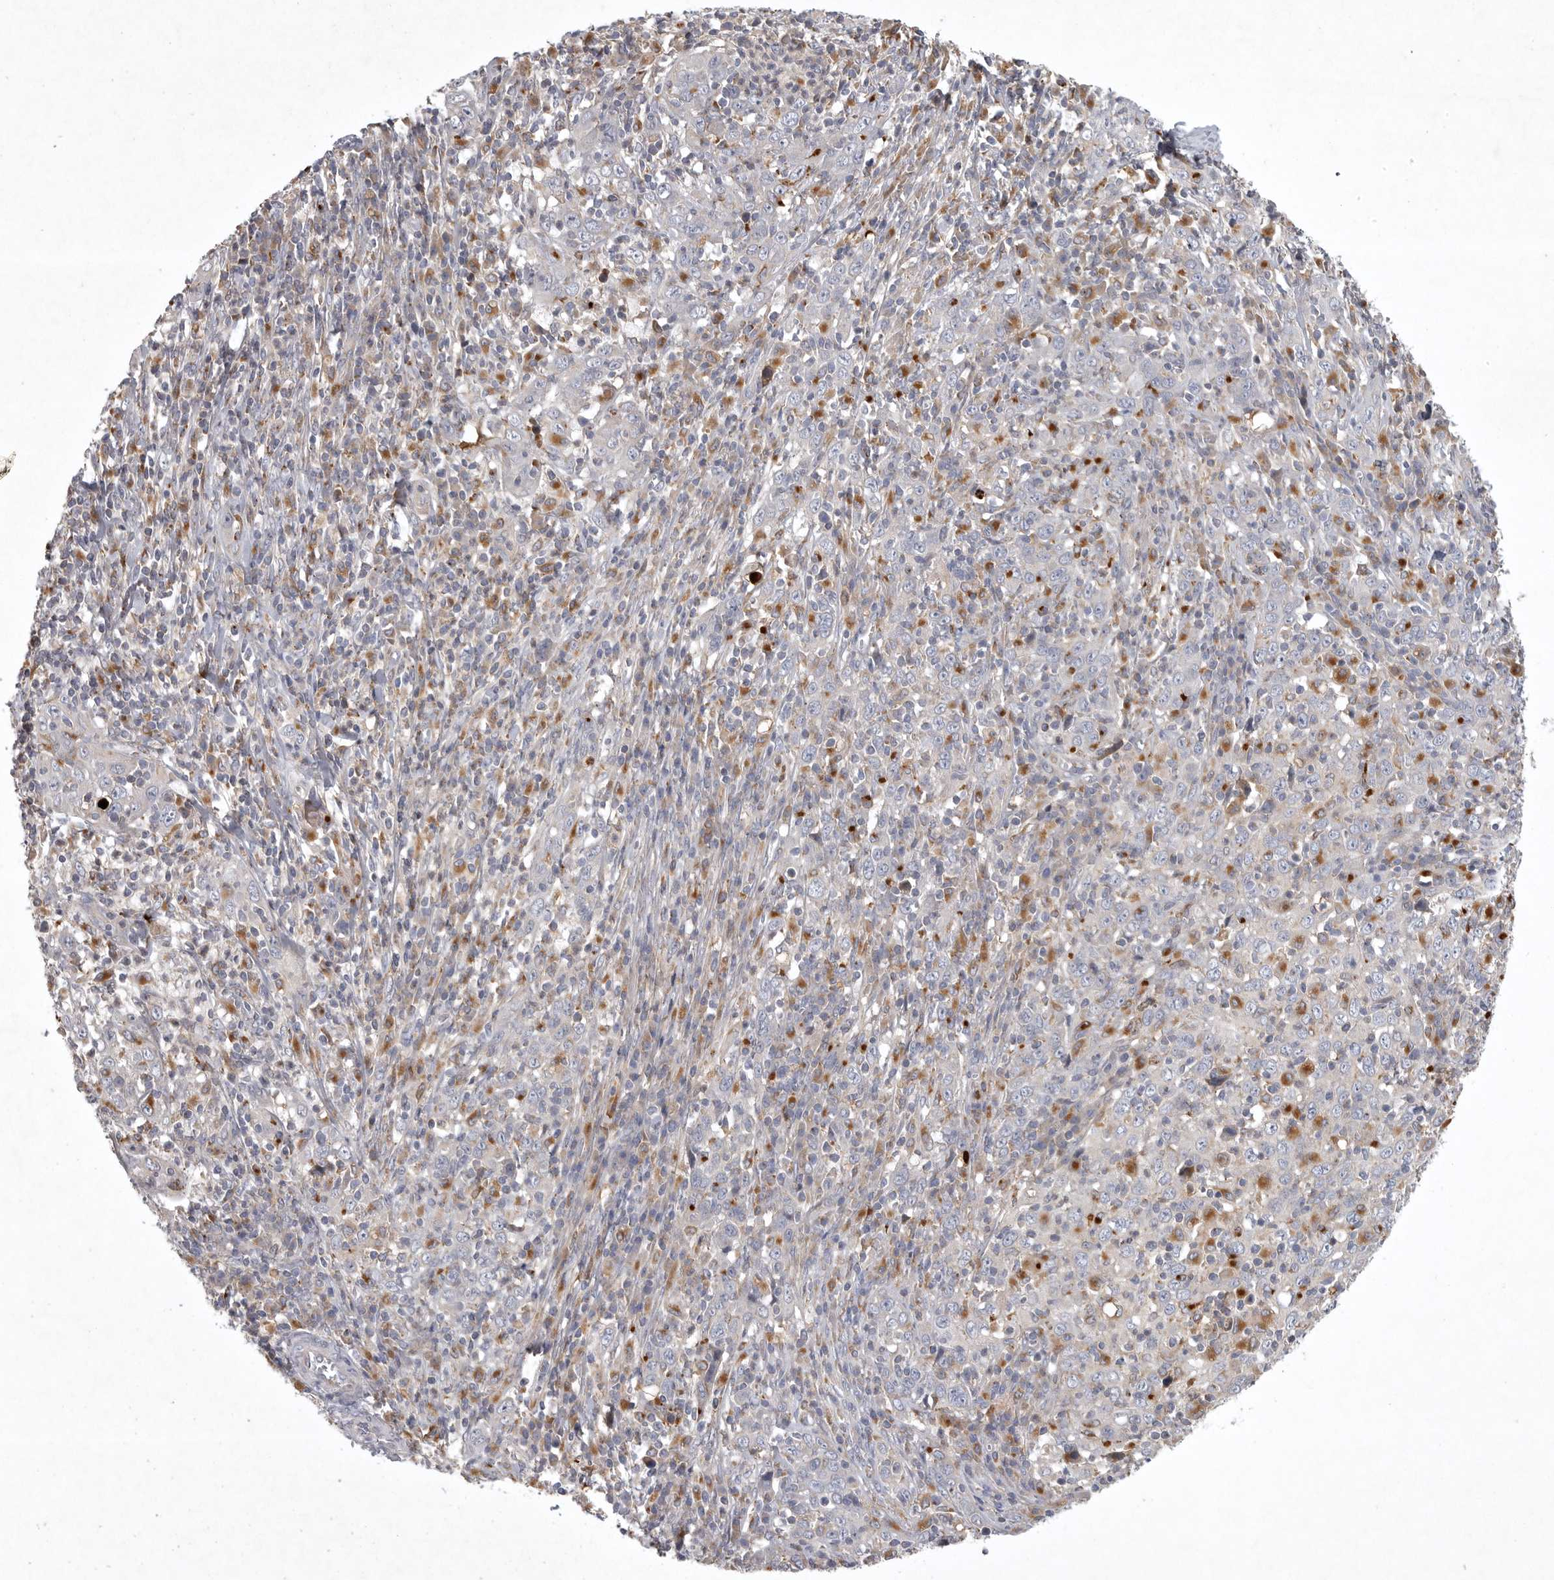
{"staining": {"intensity": "negative", "quantity": "none", "location": "none"}, "tissue": "cervical cancer", "cell_type": "Tumor cells", "image_type": "cancer", "snomed": [{"axis": "morphology", "description": "Squamous cell carcinoma, NOS"}, {"axis": "topography", "description": "Cervix"}], "caption": "This is a histopathology image of IHC staining of cervical squamous cell carcinoma, which shows no staining in tumor cells.", "gene": "LAMTOR3", "patient": {"sex": "female", "age": 46}}